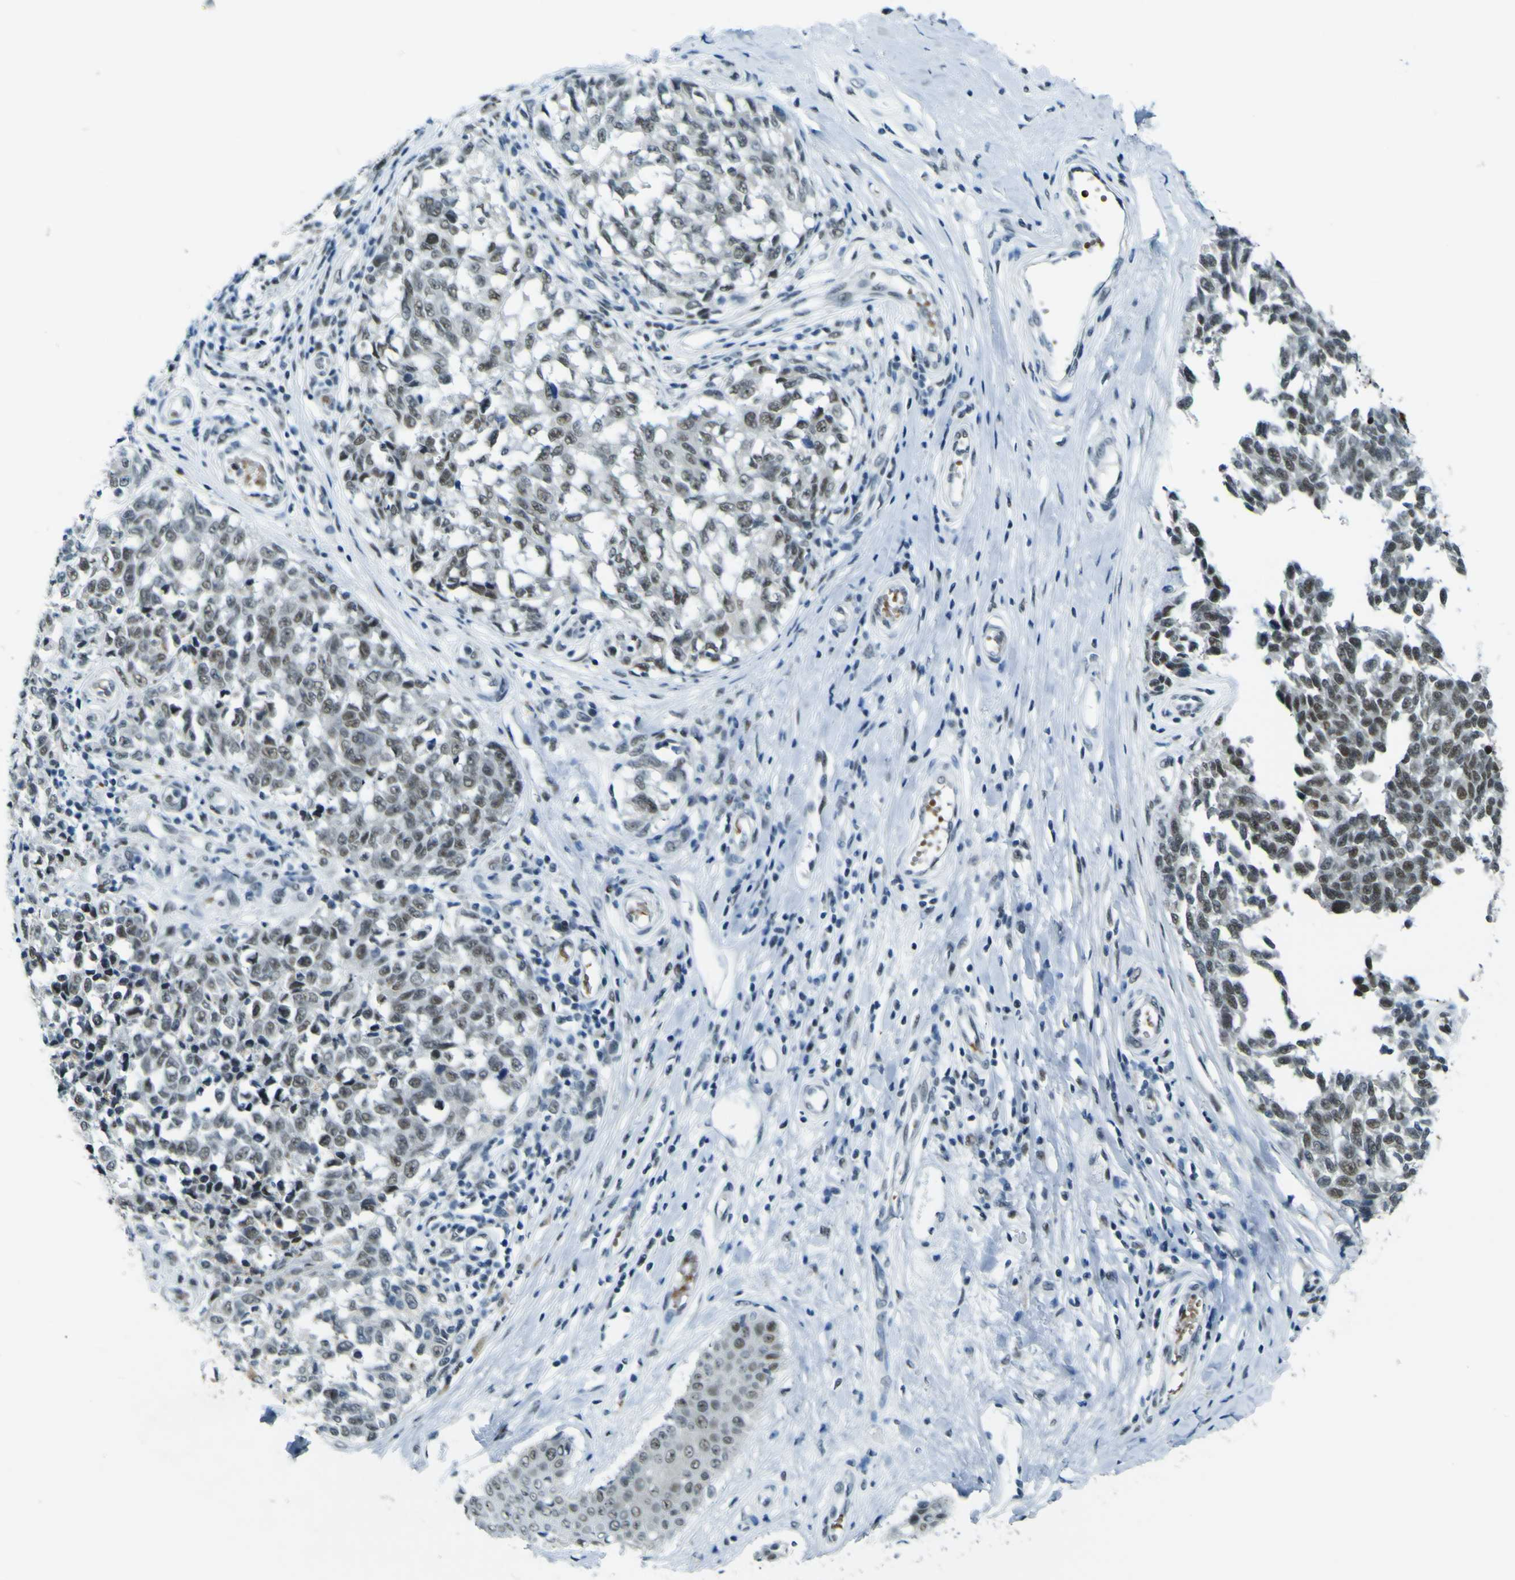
{"staining": {"intensity": "weak", "quantity": "<25%", "location": "nuclear"}, "tissue": "melanoma", "cell_type": "Tumor cells", "image_type": "cancer", "snomed": [{"axis": "morphology", "description": "Malignant melanoma, NOS"}, {"axis": "topography", "description": "Skin"}], "caption": "DAB immunohistochemical staining of melanoma demonstrates no significant staining in tumor cells.", "gene": "CEBPG", "patient": {"sex": "female", "age": 64}}